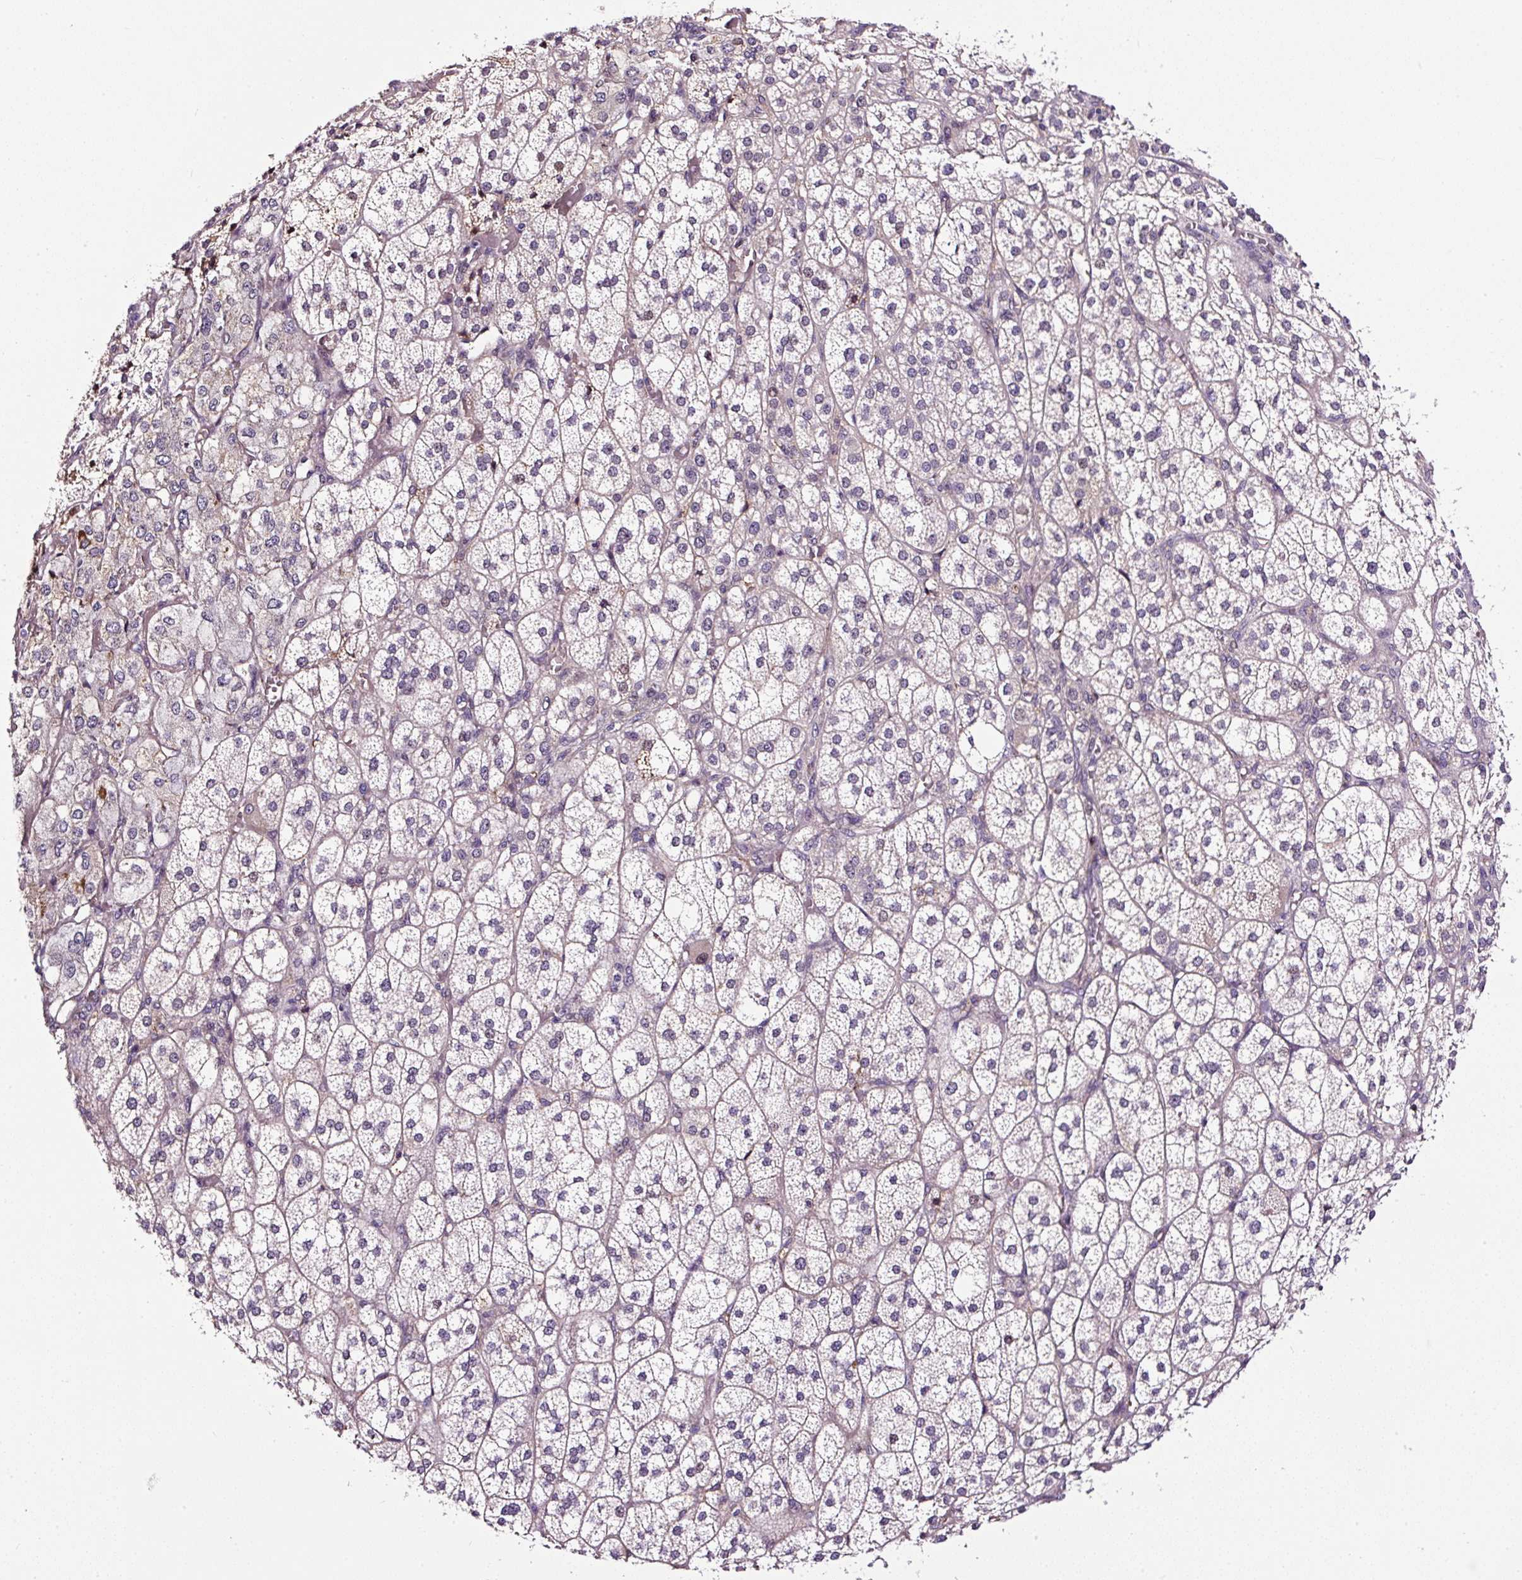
{"staining": {"intensity": "weak", "quantity": "25%-75%", "location": "cytoplasmic/membranous"}, "tissue": "adrenal gland", "cell_type": "Glandular cells", "image_type": "normal", "snomed": [{"axis": "morphology", "description": "Normal tissue, NOS"}, {"axis": "topography", "description": "Adrenal gland"}], "caption": "Immunohistochemical staining of normal human adrenal gland shows weak cytoplasmic/membranous protein staining in about 25%-75% of glandular cells.", "gene": "LRRC24", "patient": {"sex": "female", "age": 60}}